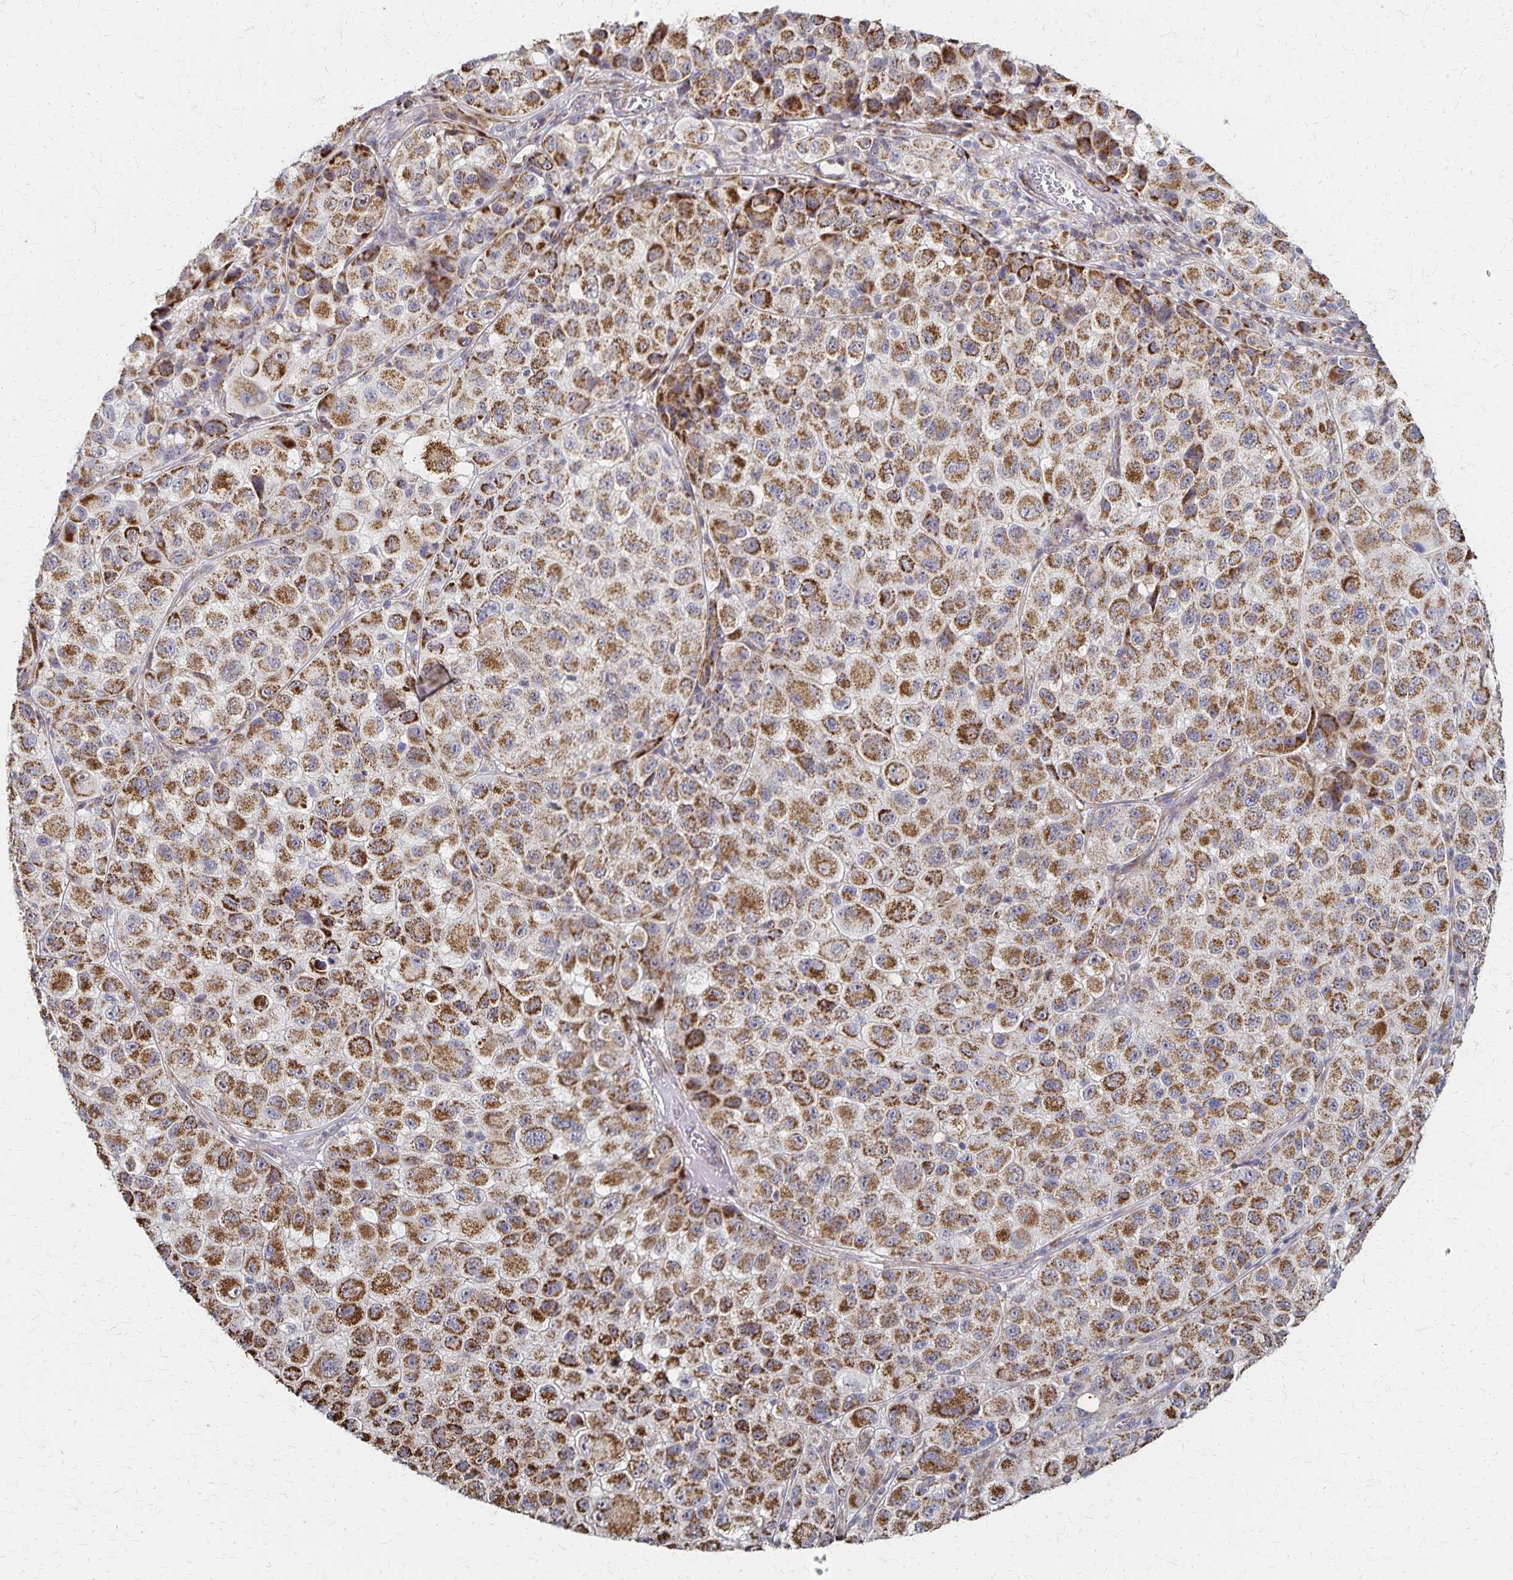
{"staining": {"intensity": "strong", "quantity": ">75%", "location": "cytoplasmic/membranous"}, "tissue": "melanoma", "cell_type": "Tumor cells", "image_type": "cancer", "snomed": [{"axis": "morphology", "description": "Malignant melanoma, NOS"}, {"axis": "topography", "description": "Skin"}], "caption": "DAB (3,3'-diaminobenzidine) immunohistochemical staining of malignant melanoma demonstrates strong cytoplasmic/membranous protein staining in about >75% of tumor cells. Nuclei are stained in blue.", "gene": "DYRK4", "patient": {"sex": "male", "age": 93}}